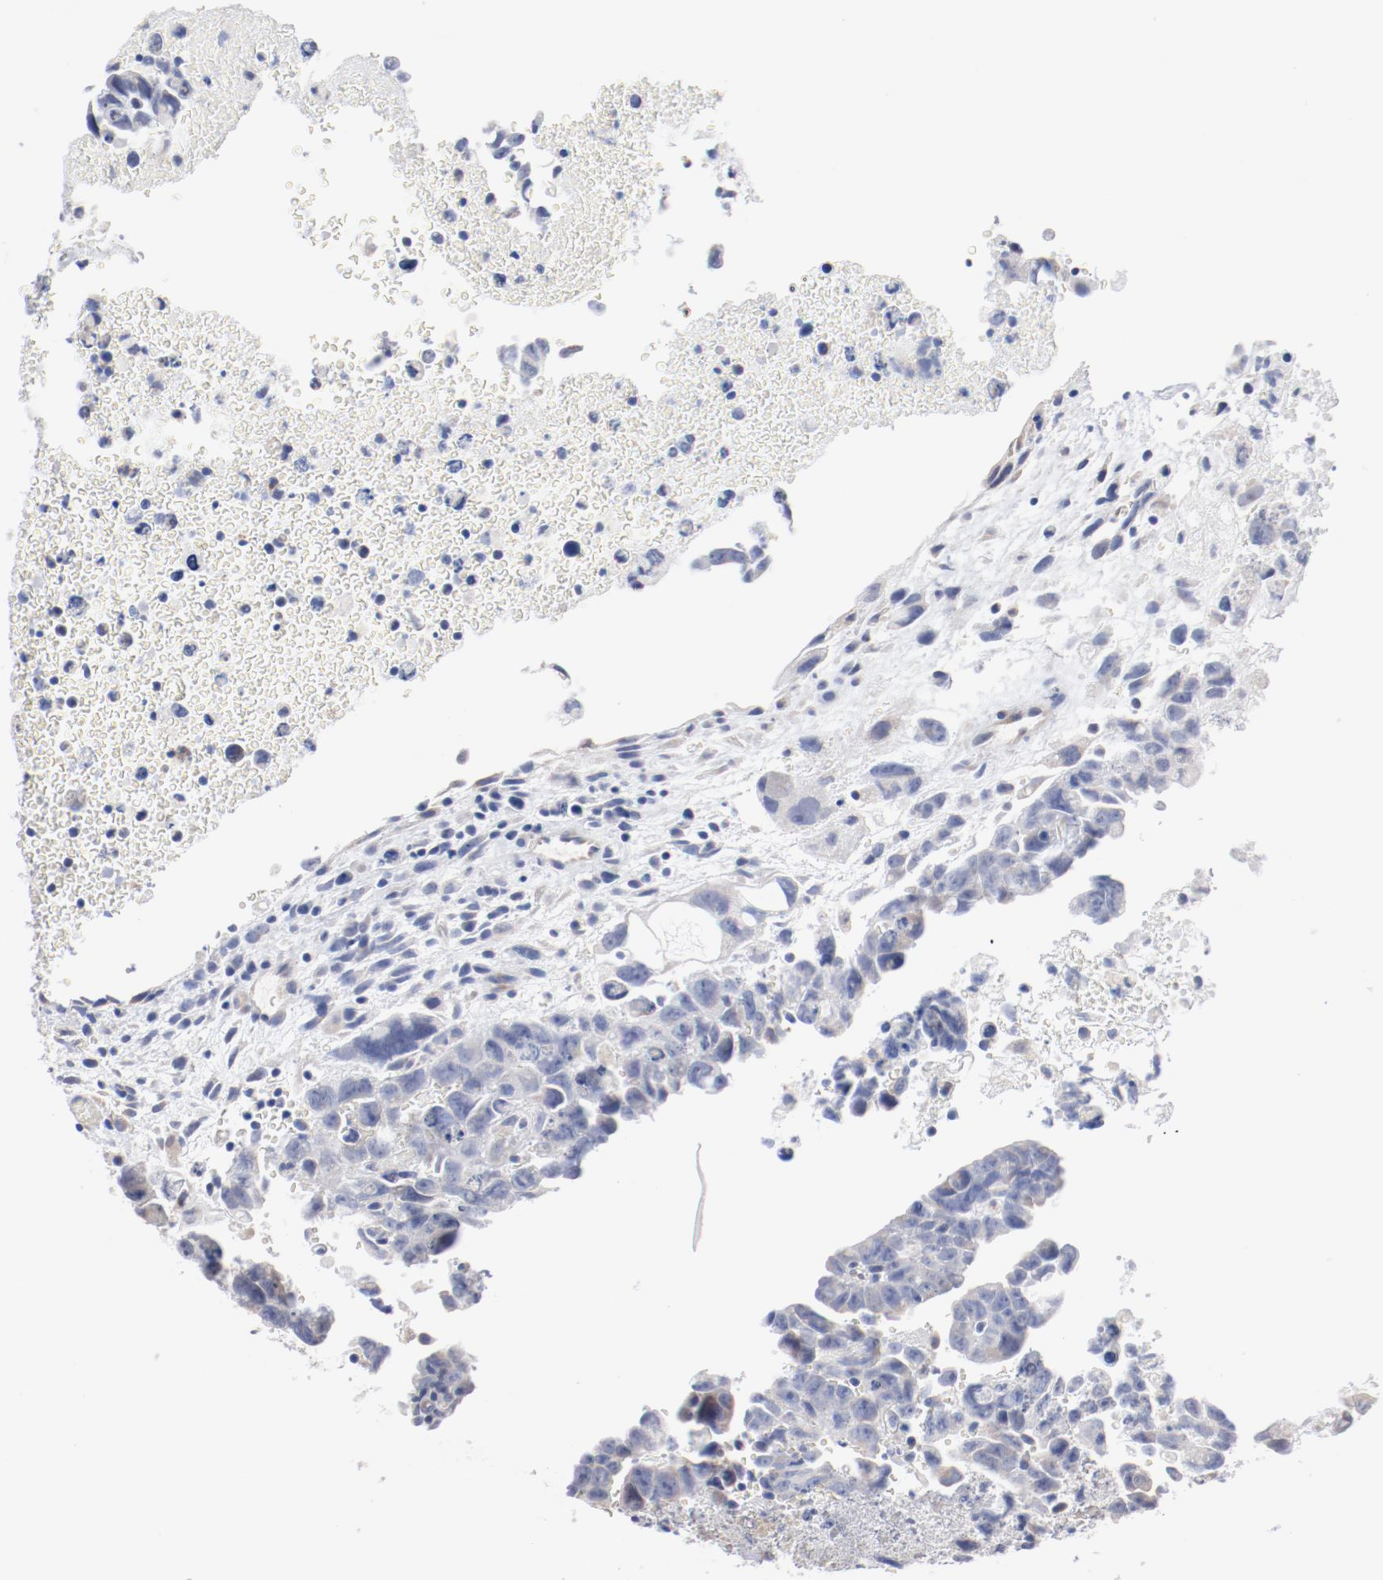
{"staining": {"intensity": "negative", "quantity": "none", "location": "none"}, "tissue": "testis cancer", "cell_type": "Tumor cells", "image_type": "cancer", "snomed": [{"axis": "morphology", "description": "Carcinoma, Embryonal, NOS"}, {"axis": "topography", "description": "Testis"}], "caption": "Embryonal carcinoma (testis) was stained to show a protein in brown. There is no significant staining in tumor cells. Brightfield microscopy of immunohistochemistry (IHC) stained with DAB (3,3'-diaminobenzidine) (brown) and hematoxylin (blue), captured at high magnification.", "gene": "AK7", "patient": {"sex": "male", "age": 28}}